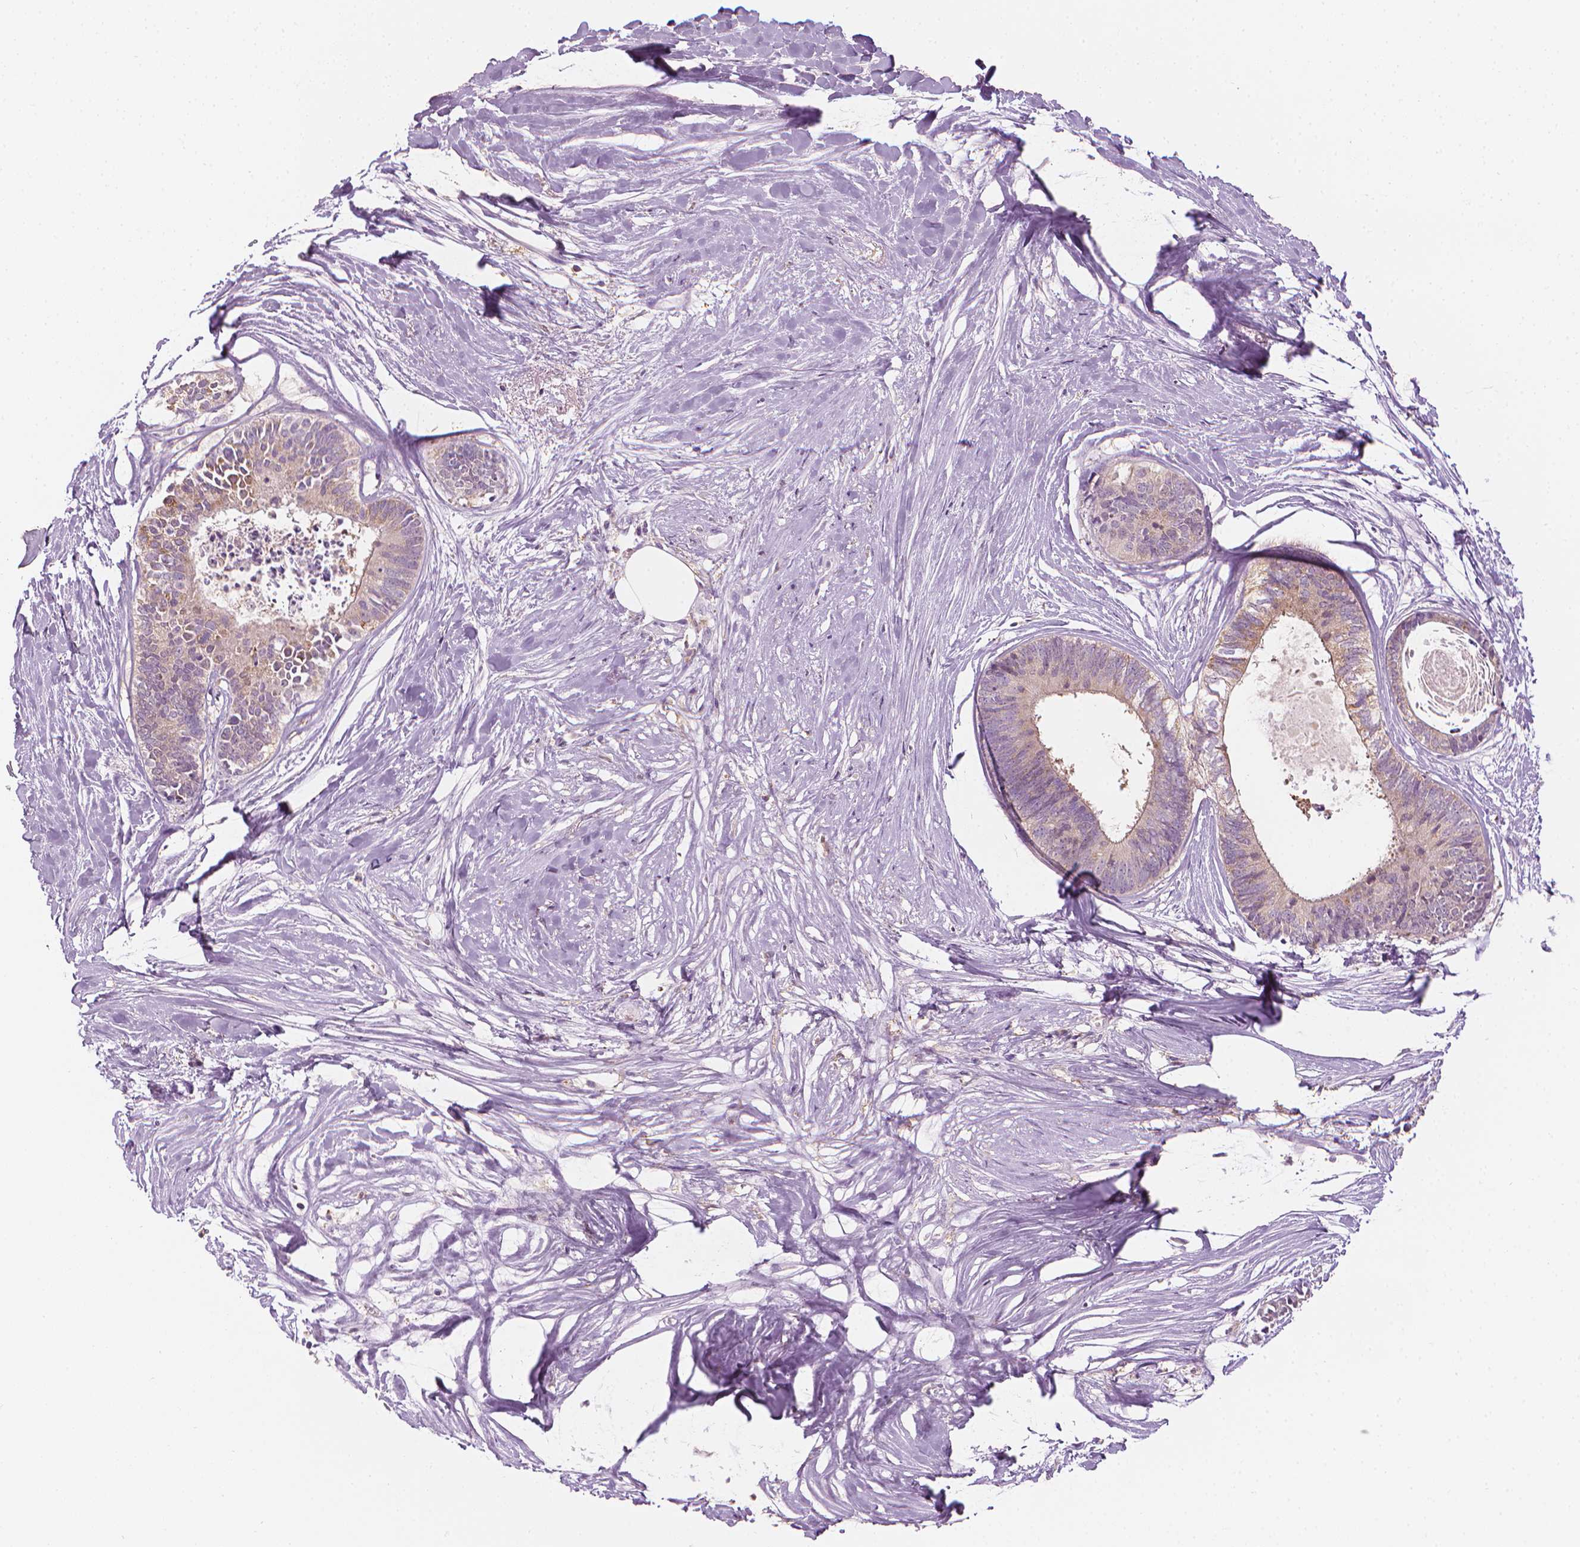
{"staining": {"intensity": "weak", "quantity": "<25%", "location": "cytoplasmic/membranous"}, "tissue": "colorectal cancer", "cell_type": "Tumor cells", "image_type": "cancer", "snomed": [{"axis": "morphology", "description": "Adenocarcinoma, NOS"}, {"axis": "topography", "description": "Colon"}, {"axis": "topography", "description": "Rectum"}], "caption": "This is an immunohistochemistry (IHC) histopathology image of human colorectal cancer (adenocarcinoma). There is no expression in tumor cells.", "gene": "SHMT1", "patient": {"sex": "male", "age": 57}}